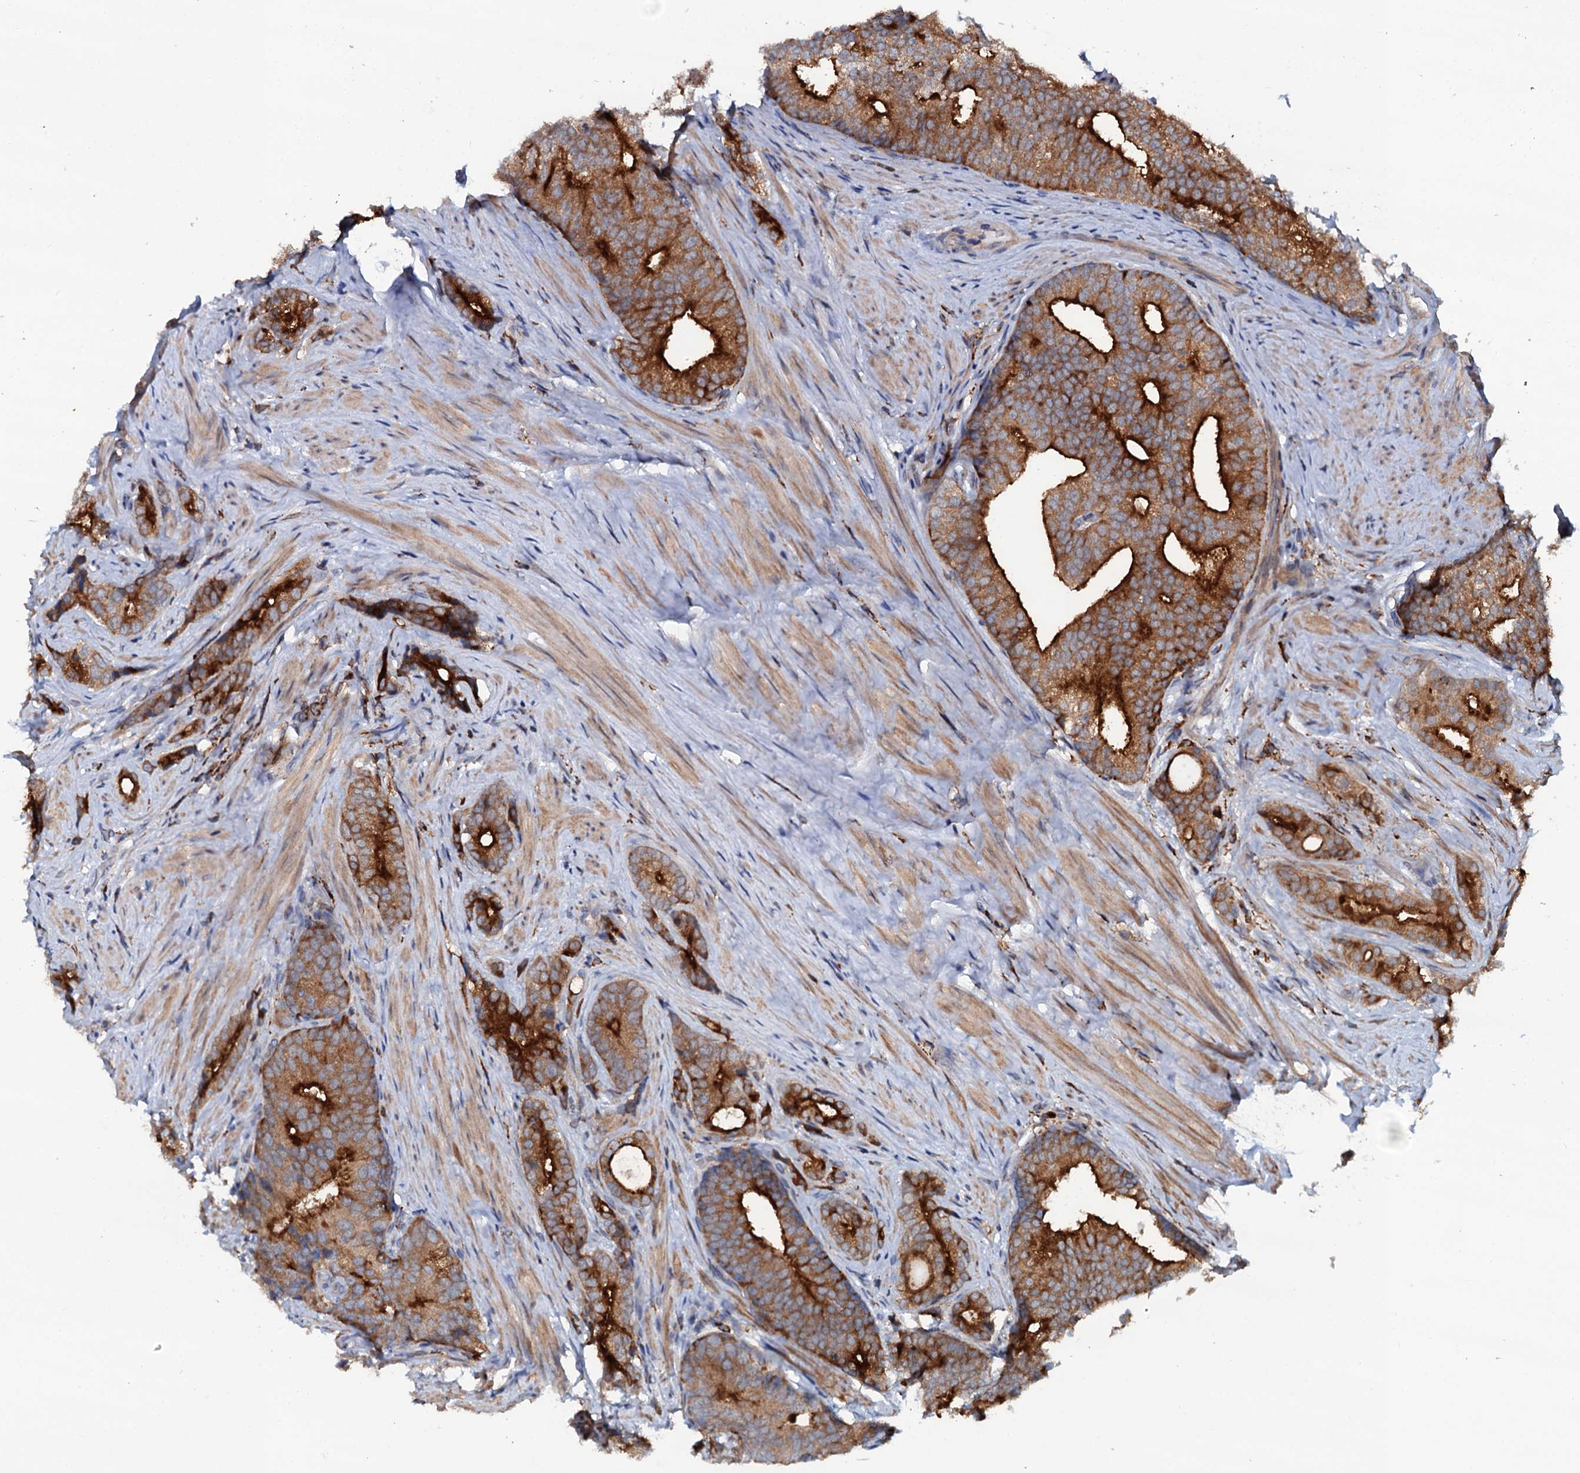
{"staining": {"intensity": "strong", "quantity": ">75%", "location": "cytoplasmic/membranous"}, "tissue": "prostate cancer", "cell_type": "Tumor cells", "image_type": "cancer", "snomed": [{"axis": "morphology", "description": "Adenocarcinoma, Low grade"}, {"axis": "topography", "description": "Prostate"}], "caption": "Prostate cancer (adenocarcinoma (low-grade)) stained with a protein marker exhibits strong staining in tumor cells.", "gene": "VAMP8", "patient": {"sex": "male", "age": 71}}